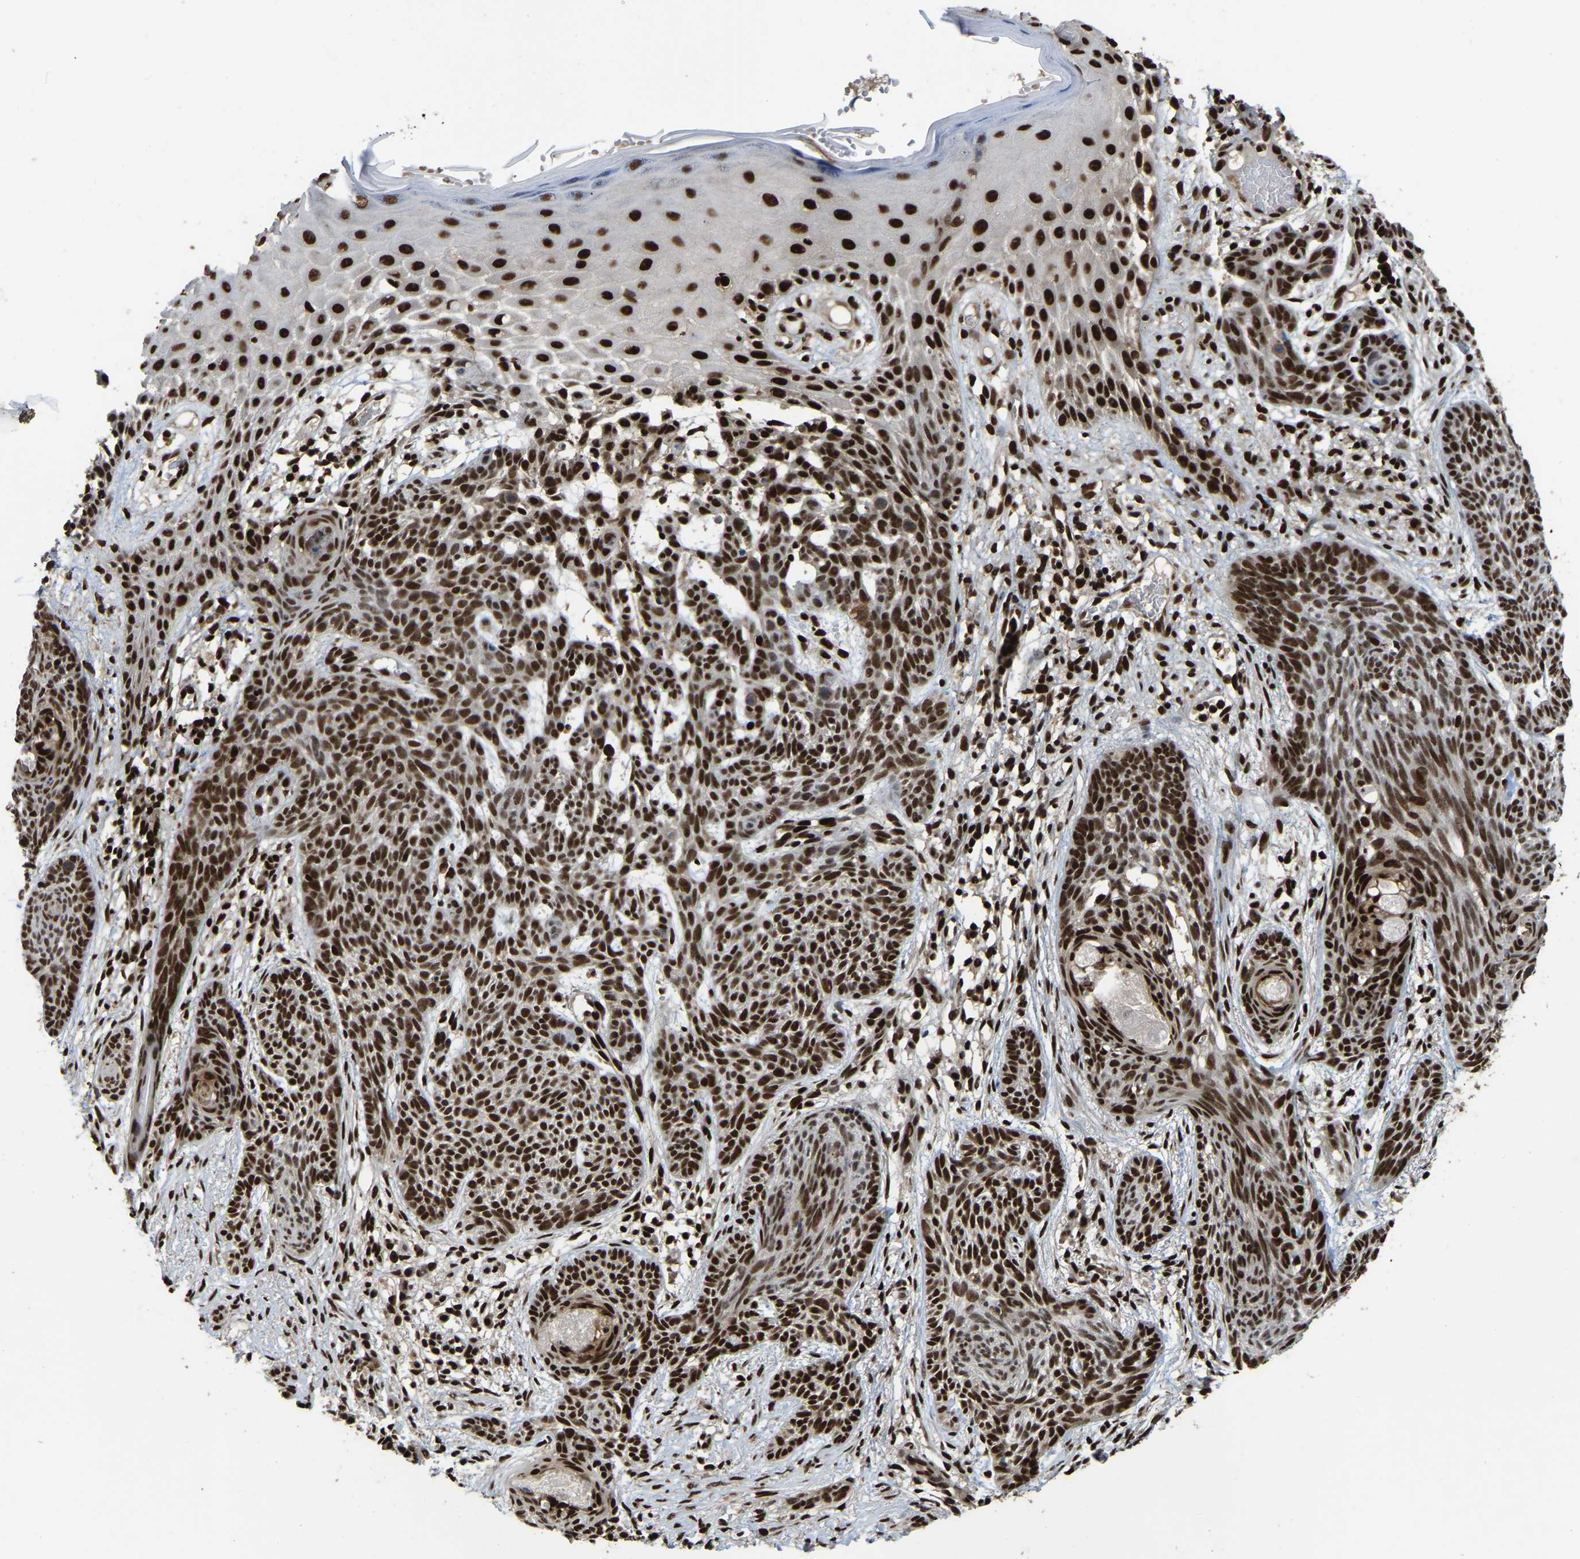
{"staining": {"intensity": "strong", "quantity": ">75%", "location": "nuclear"}, "tissue": "skin cancer", "cell_type": "Tumor cells", "image_type": "cancer", "snomed": [{"axis": "morphology", "description": "Basal cell carcinoma"}, {"axis": "topography", "description": "Skin"}], "caption": "Skin cancer (basal cell carcinoma) stained with DAB immunohistochemistry (IHC) exhibits high levels of strong nuclear positivity in approximately >75% of tumor cells.", "gene": "TBL1XR1", "patient": {"sex": "female", "age": 59}}